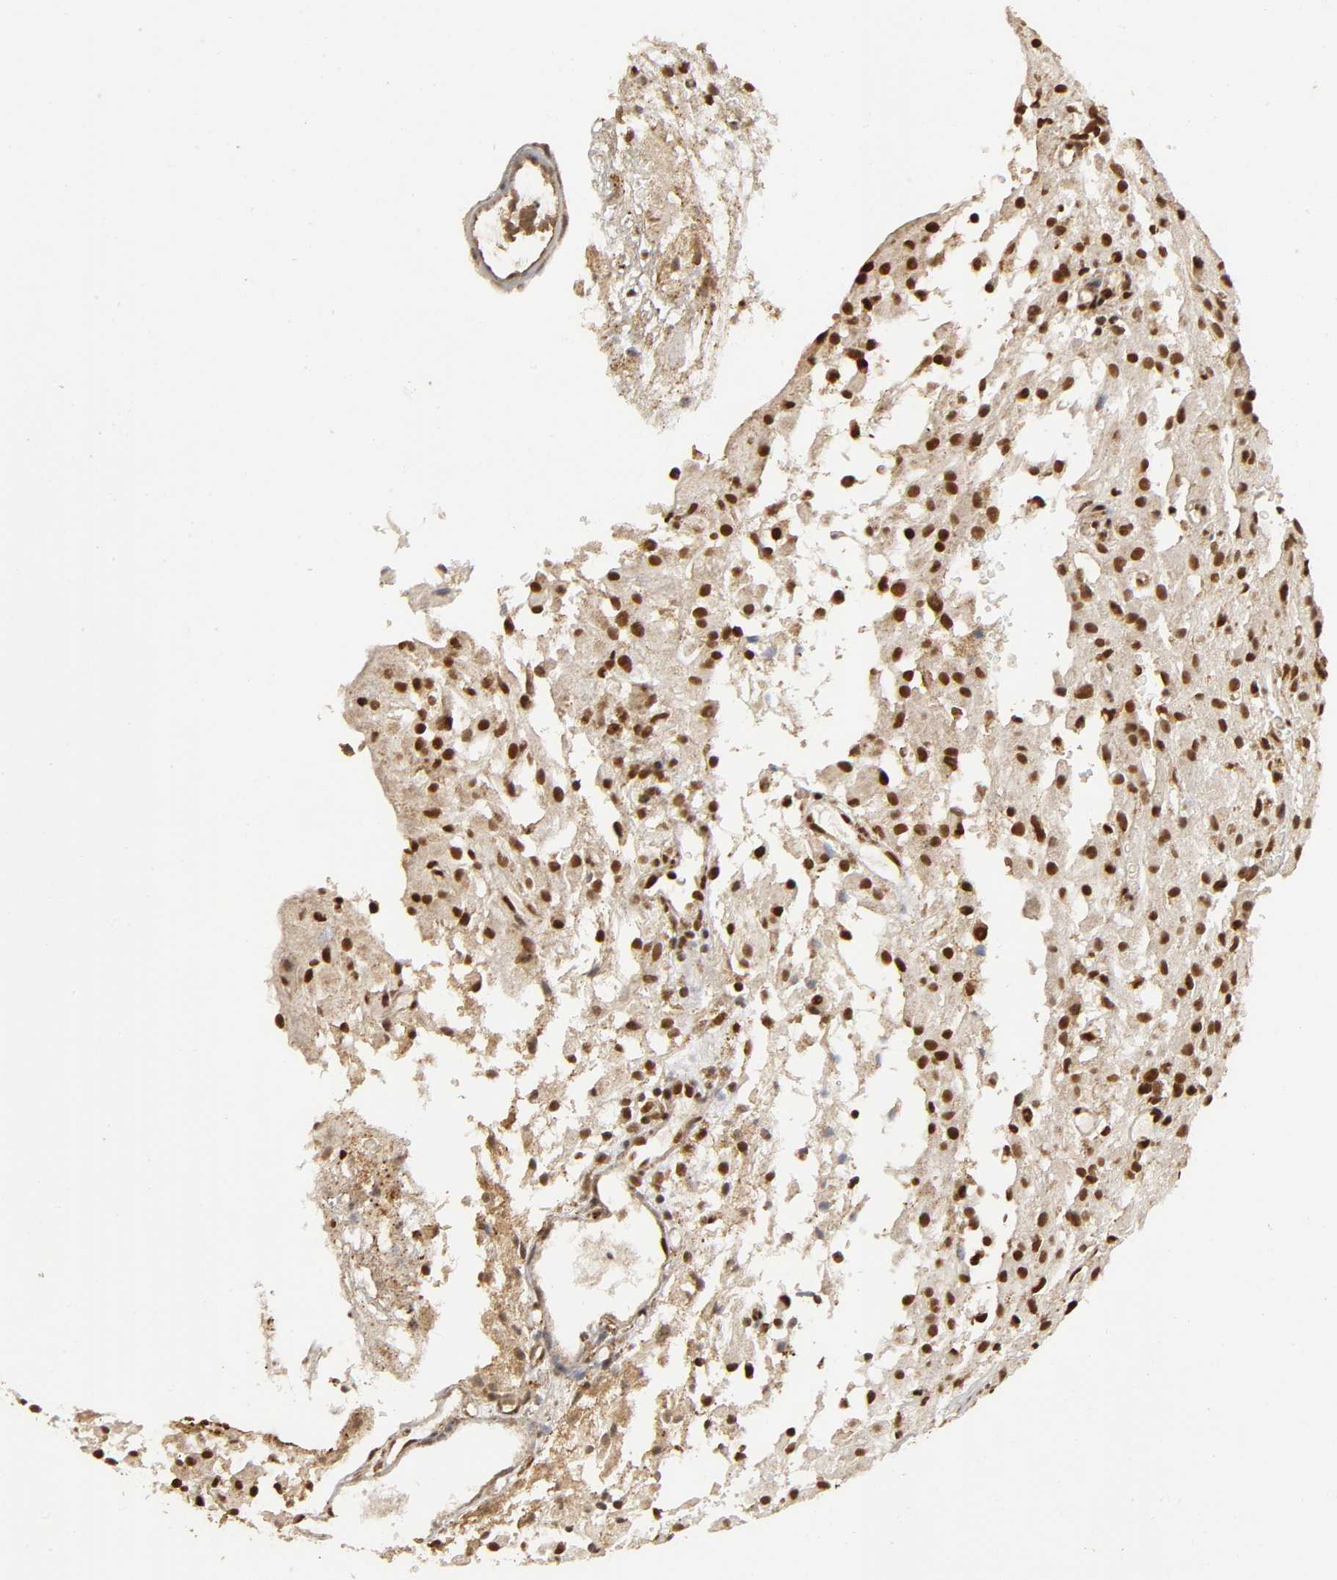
{"staining": {"intensity": "strong", "quantity": ">75%", "location": "cytoplasmic/membranous,nuclear"}, "tissue": "glioma", "cell_type": "Tumor cells", "image_type": "cancer", "snomed": [{"axis": "morphology", "description": "Glioma, malignant, High grade"}, {"axis": "topography", "description": "Brain"}], "caption": "Protein analysis of glioma tissue shows strong cytoplasmic/membranous and nuclear expression in approximately >75% of tumor cells.", "gene": "RNF122", "patient": {"sex": "female", "age": 59}}